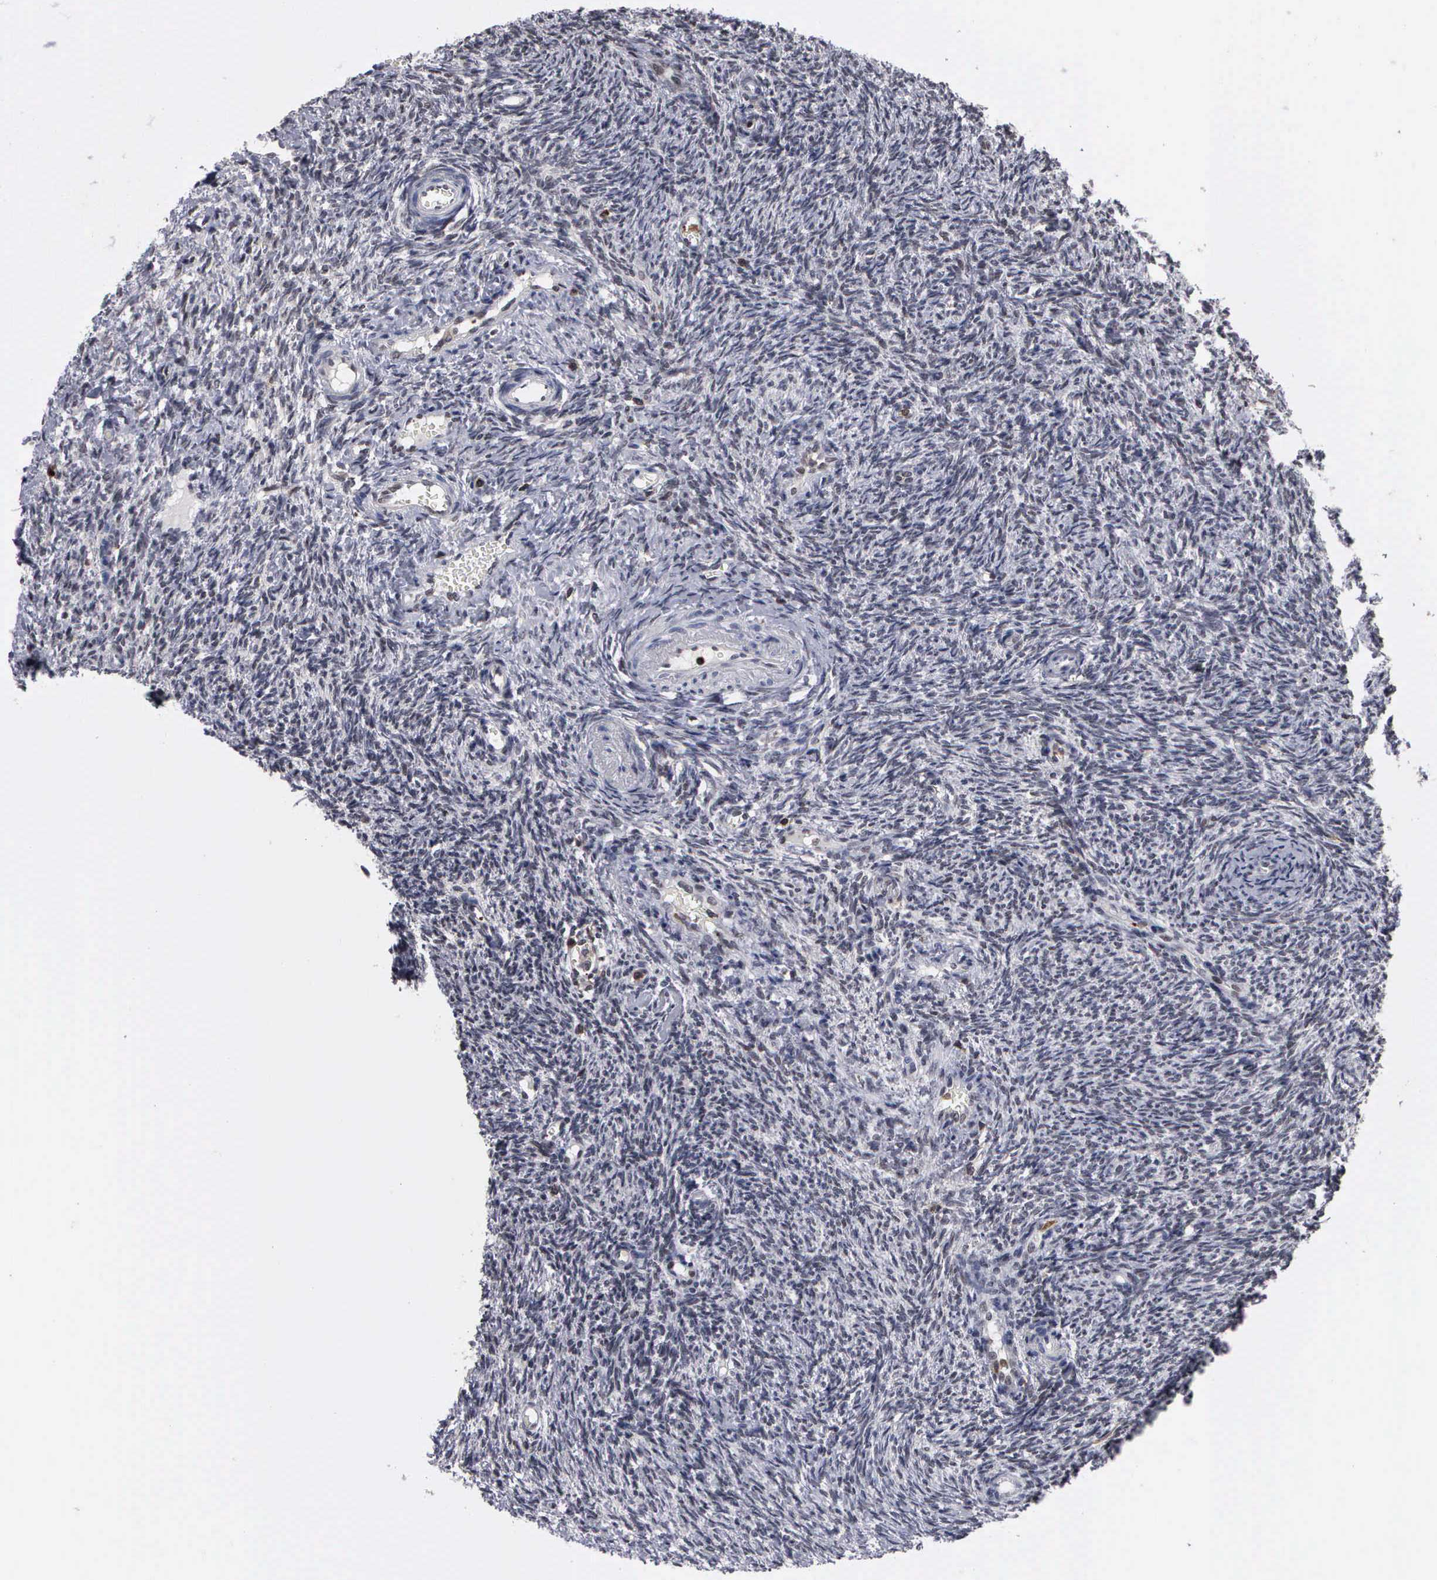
{"staining": {"intensity": "weak", "quantity": "25%-75%", "location": "nuclear"}, "tissue": "ovary", "cell_type": "Ovarian stroma cells", "image_type": "normal", "snomed": [{"axis": "morphology", "description": "Normal tissue, NOS"}, {"axis": "topography", "description": "Ovary"}], "caption": "Protein analysis of unremarkable ovary displays weak nuclear expression in approximately 25%-75% of ovarian stroma cells. (IHC, brightfield microscopy, high magnification).", "gene": "TRMT5", "patient": {"sex": "female", "age": 32}}